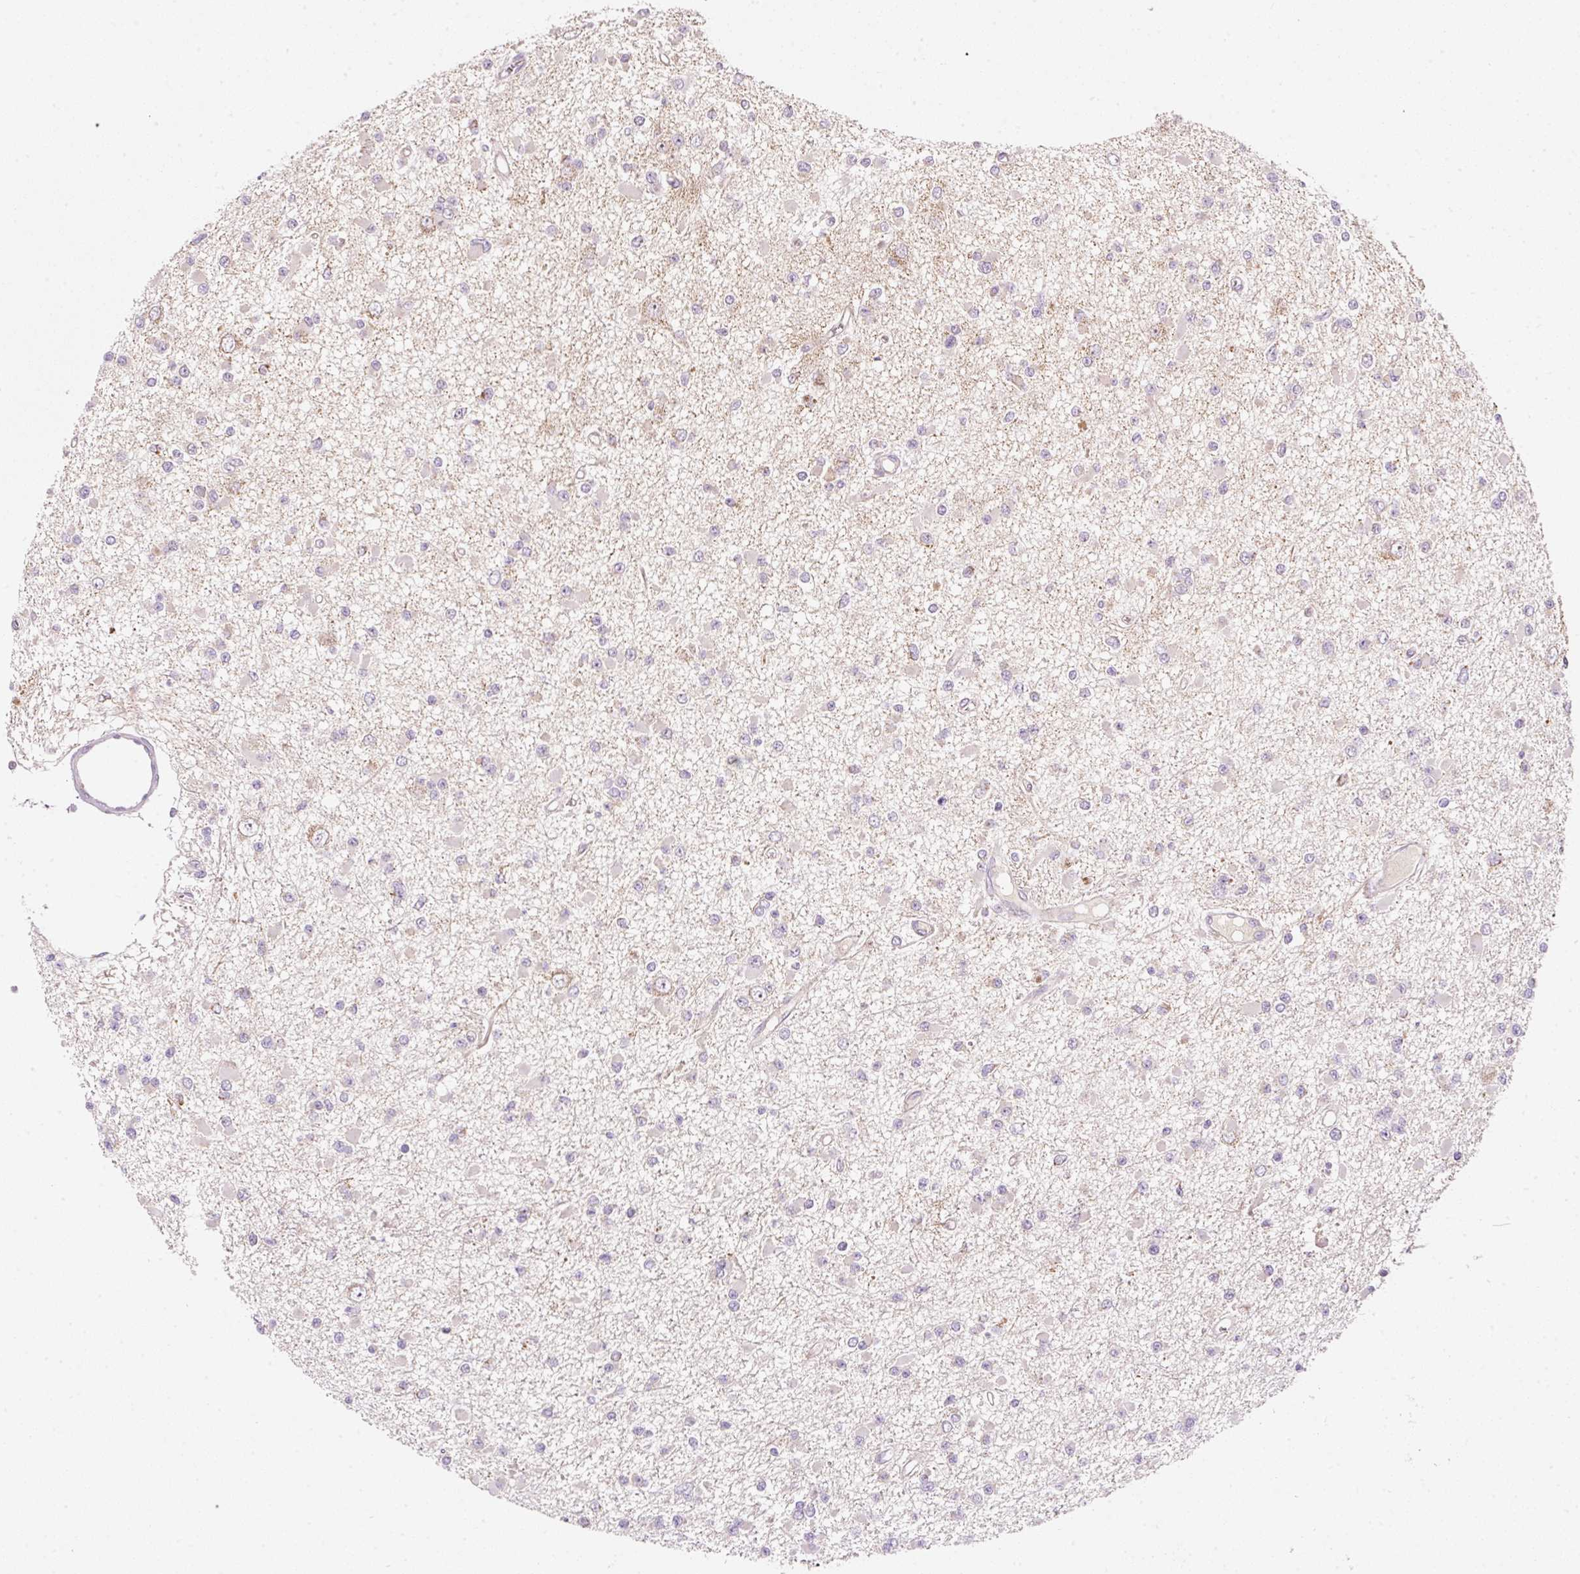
{"staining": {"intensity": "weak", "quantity": "<25%", "location": "cytoplasmic/membranous"}, "tissue": "glioma", "cell_type": "Tumor cells", "image_type": "cancer", "snomed": [{"axis": "morphology", "description": "Glioma, malignant, Low grade"}, {"axis": "topography", "description": "Brain"}], "caption": "IHC micrograph of neoplastic tissue: human low-grade glioma (malignant) stained with DAB exhibits no significant protein staining in tumor cells.", "gene": "FAM78B", "patient": {"sex": "female", "age": 22}}